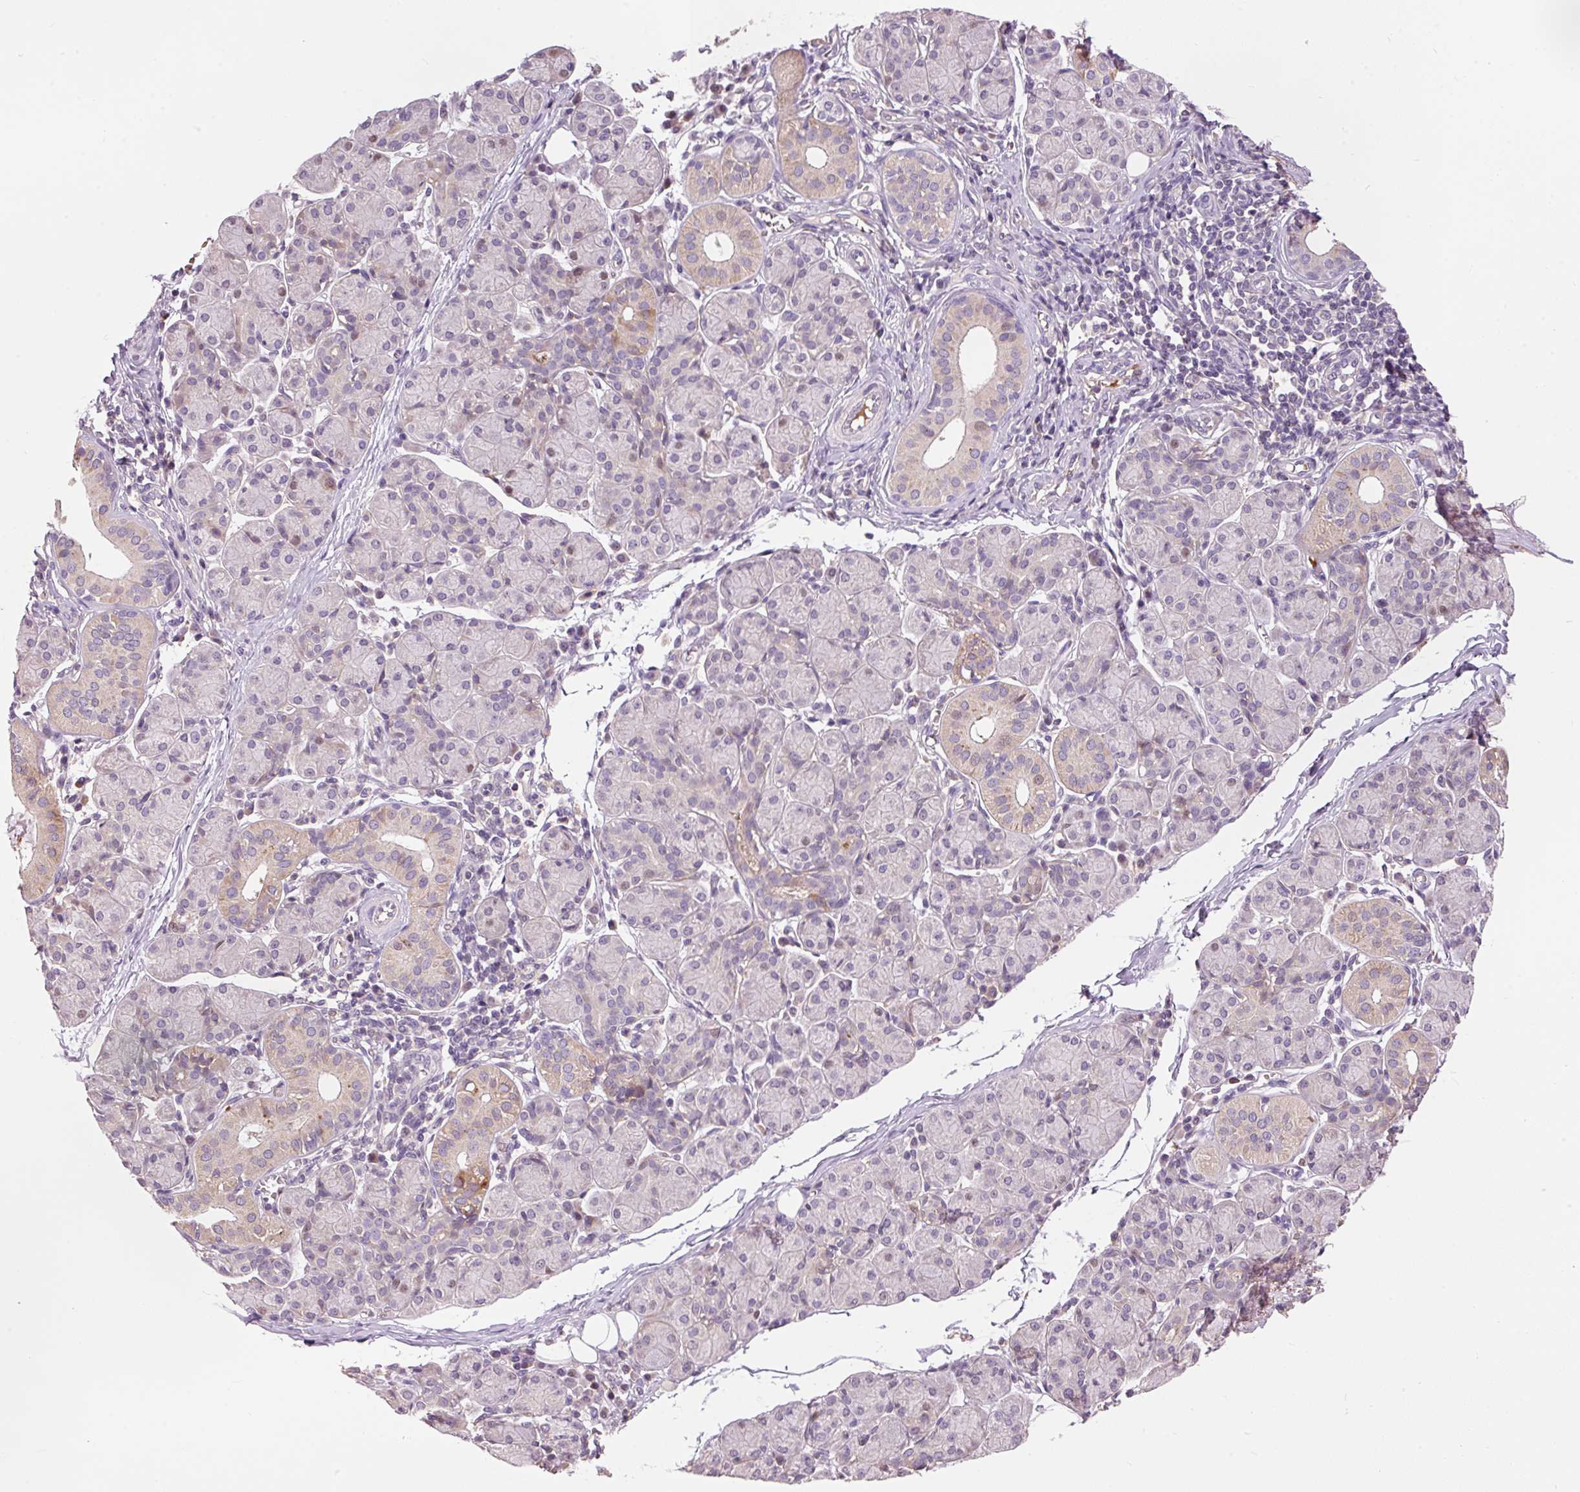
{"staining": {"intensity": "weak", "quantity": "<25%", "location": "cytoplasmic/membranous"}, "tissue": "salivary gland", "cell_type": "Glandular cells", "image_type": "normal", "snomed": [{"axis": "morphology", "description": "Normal tissue, NOS"}, {"axis": "morphology", "description": "Inflammation, NOS"}, {"axis": "topography", "description": "Lymph node"}, {"axis": "topography", "description": "Salivary gland"}], "caption": "Immunohistochemistry histopathology image of unremarkable salivary gland: salivary gland stained with DAB demonstrates no significant protein expression in glandular cells. (Immunohistochemistry (ihc), brightfield microscopy, high magnification).", "gene": "CMTM8", "patient": {"sex": "male", "age": 3}}